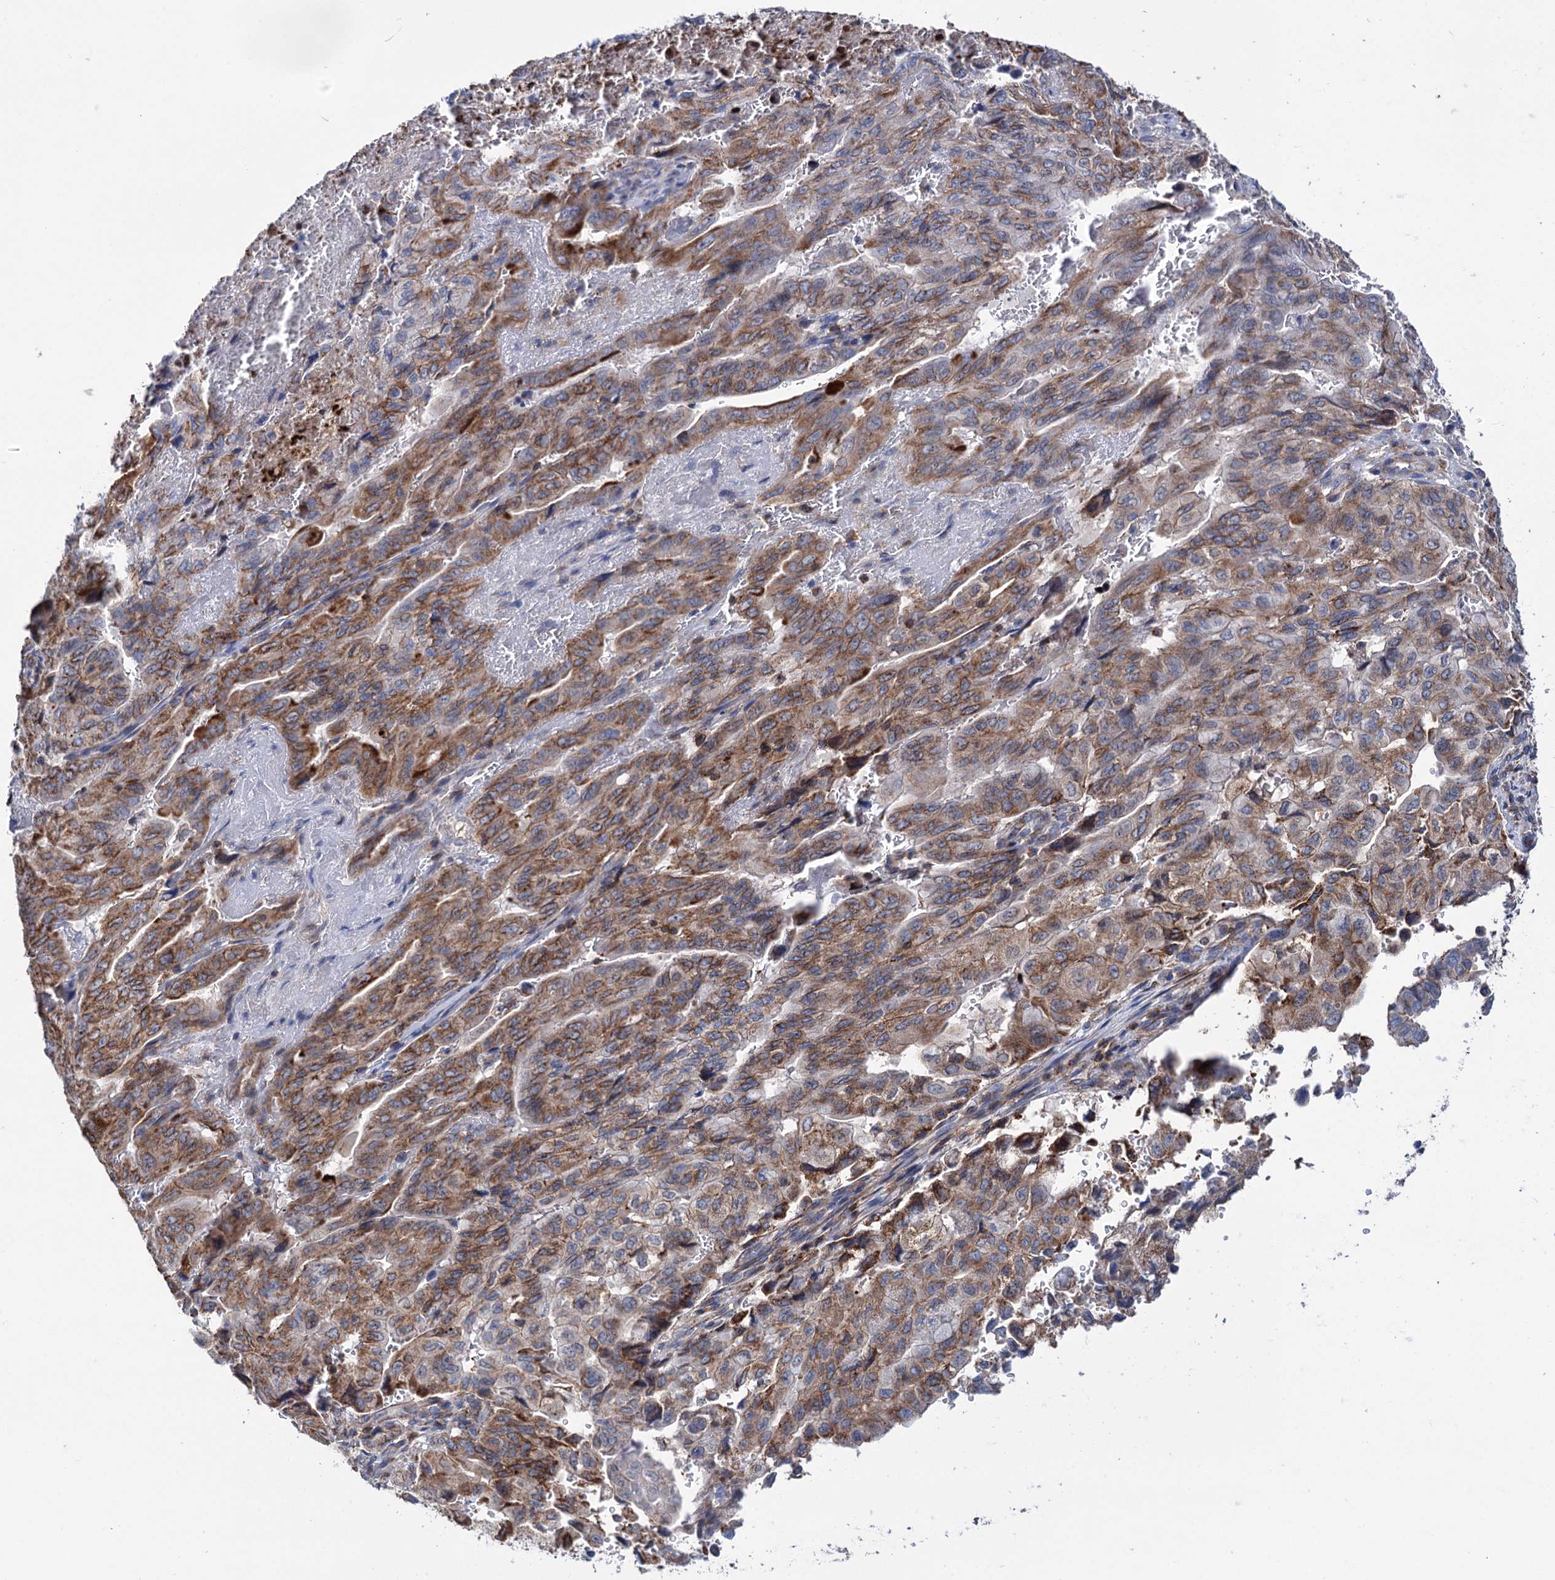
{"staining": {"intensity": "moderate", "quantity": ">75%", "location": "cytoplasmic/membranous"}, "tissue": "pancreatic cancer", "cell_type": "Tumor cells", "image_type": "cancer", "snomed": [{"axis": "morphology", "description": "Adenocarcinoma, NOS"}, {"axis": "topography", "description": "Pancreas"}], "caption": "Tumor cells reveal moderate cytoplasmic/membranous staining in approximately >75% of cells in pancreatic cancer (adenocarcinoma).", "gene": "DEF6", "patient": {"sex": "male", "age": 51}}